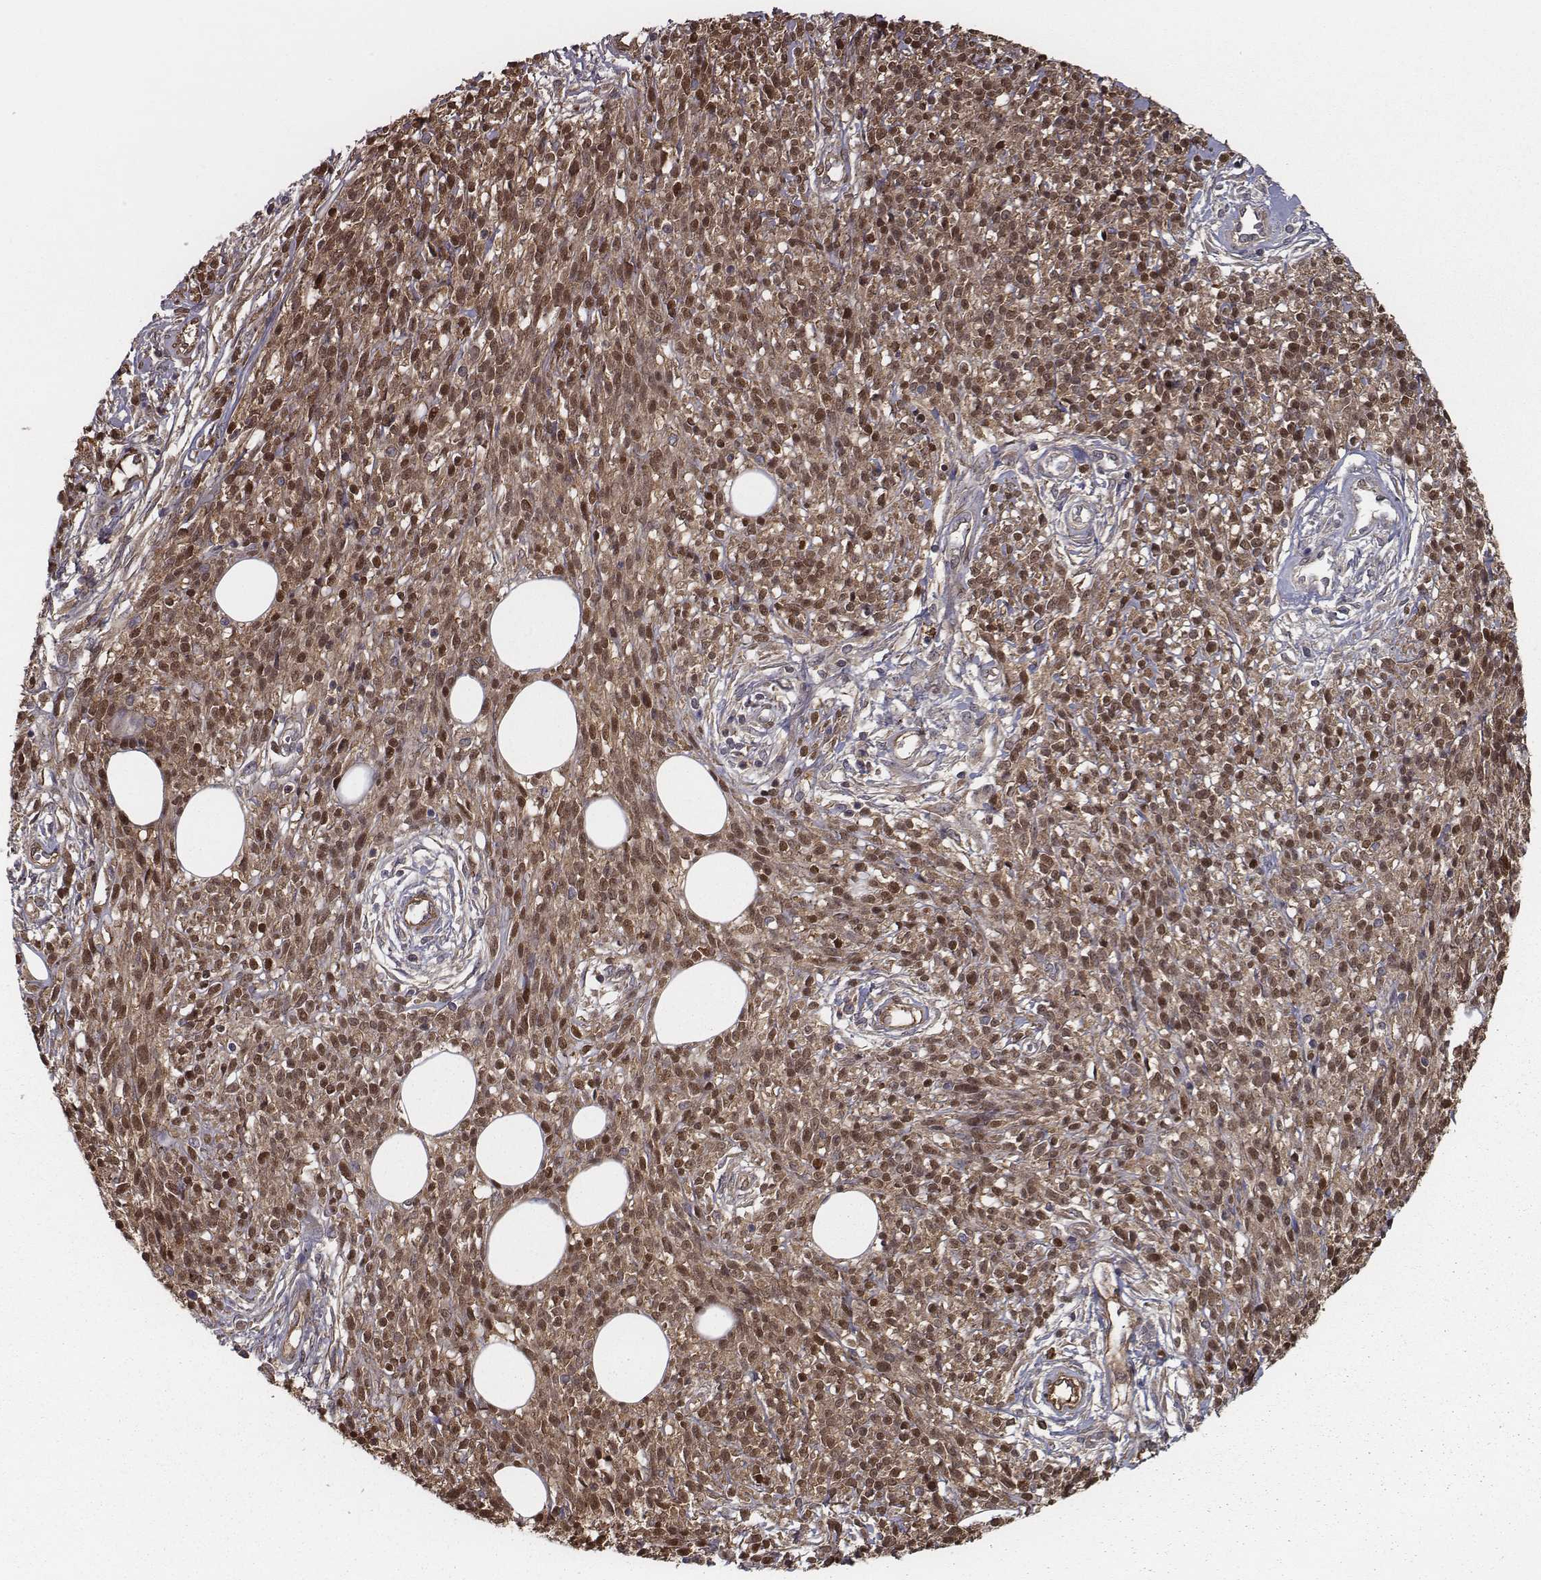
{"staining": {"intensity": "moderate", "quantity": ">75%", "location": "cytoplasmic/membranous,nuclear"}, "tissue": "melanoma", "cell_type": "Tumor cells", "image_type": "cancer", "snomed": [{"axis": "morphology", "description": "Malignant melanoma, NOS"}, {"axis": "topography", "description": "Skin"}, {"axis": "topography", "description": "Skin of trunk"}], "caption": "Approximately >75% of tumor cells in human melanoma demonstrate moderate cytoplasmic/membranous and nuclear protein staining as visualized by brown immunohistochemical staining.", "gene": "ISYNA1", "patient": {"sex": "male", "age": 74}}